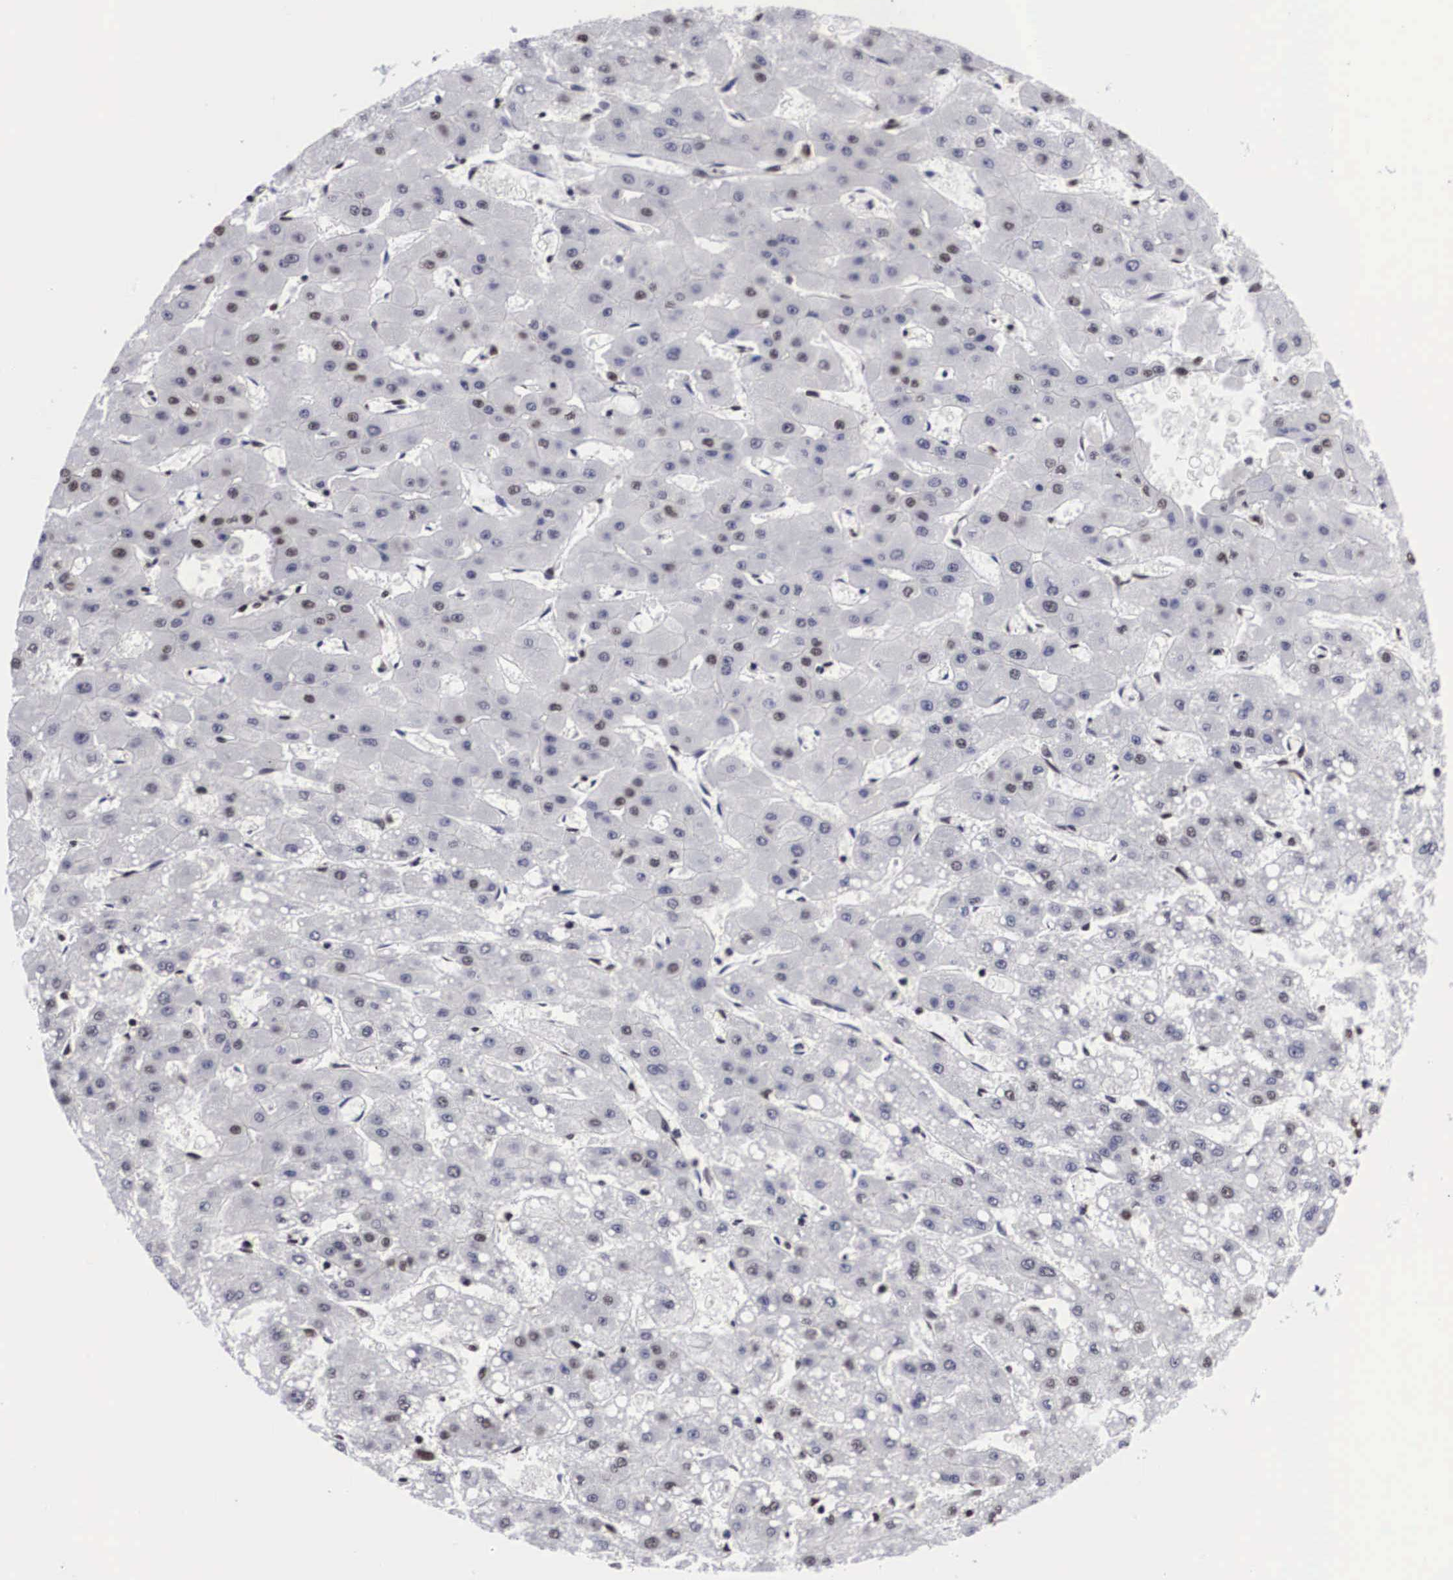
{"staining": {"intensity": "weak", "quantity": "<25%", "location": "nuclear"}, "tissue": "liver cancer", "cell_type": "Tumor cells", "image_type": "cancer", "snomed": [{"axis": "morphology", "description": "Carcinoma, Hepatocellular, NOS"}, {"axis": "topography", "description": "Liver"}], "caption": "Liver hepatocellular carcinoma was stained to show a protein in brown. There is no significant expression in tumor cells. (DAB (3,3'-diaminobenzidine) IHC with hematoxylin counter stain).", "gene": "ACIN1", "patient": {"sex": "female", "age": 52}}